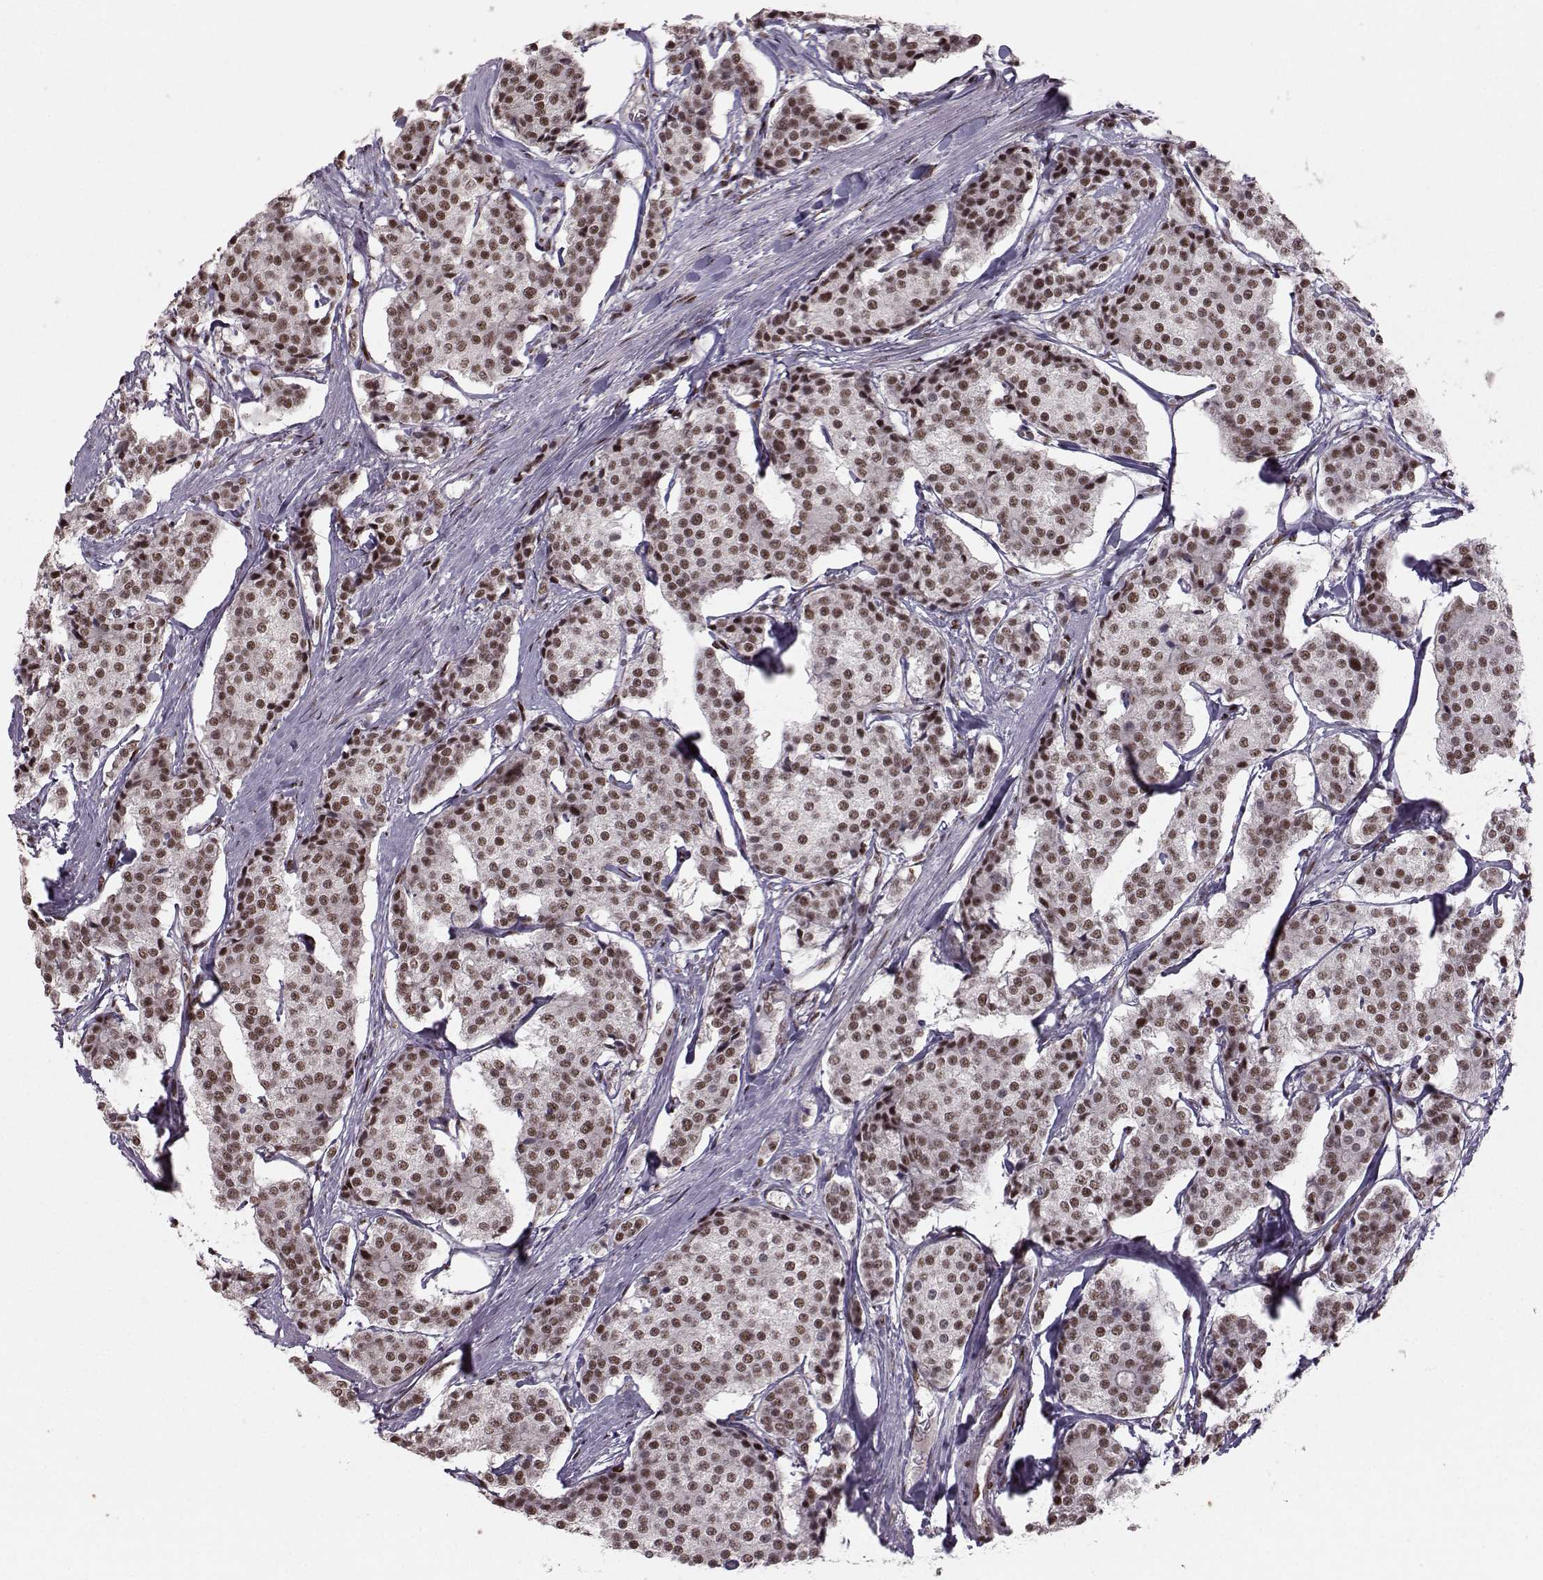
{"staining": {"intensity": "moderate", "quantity": ">75%", "location": "nuclear"}, "tissue": "carcinoid", "cell_type": "Tumor cells", "image_type": "cancer", "snomed": [{"axis": "morphology", "description": "Carcinoid, malignant, NOS"}, {"axis": "topography", "description": "Small intestine"}], "caption": "Immunohistochemistry (IHC) photomicrograph of human carcinoid stained for a protein (brown), which demonstrates medium levels of moderate nuclear staining in about >75% of tumor cells.", "gene": "SNAPC2", "patient": {"sex": "female", "age": 65}}